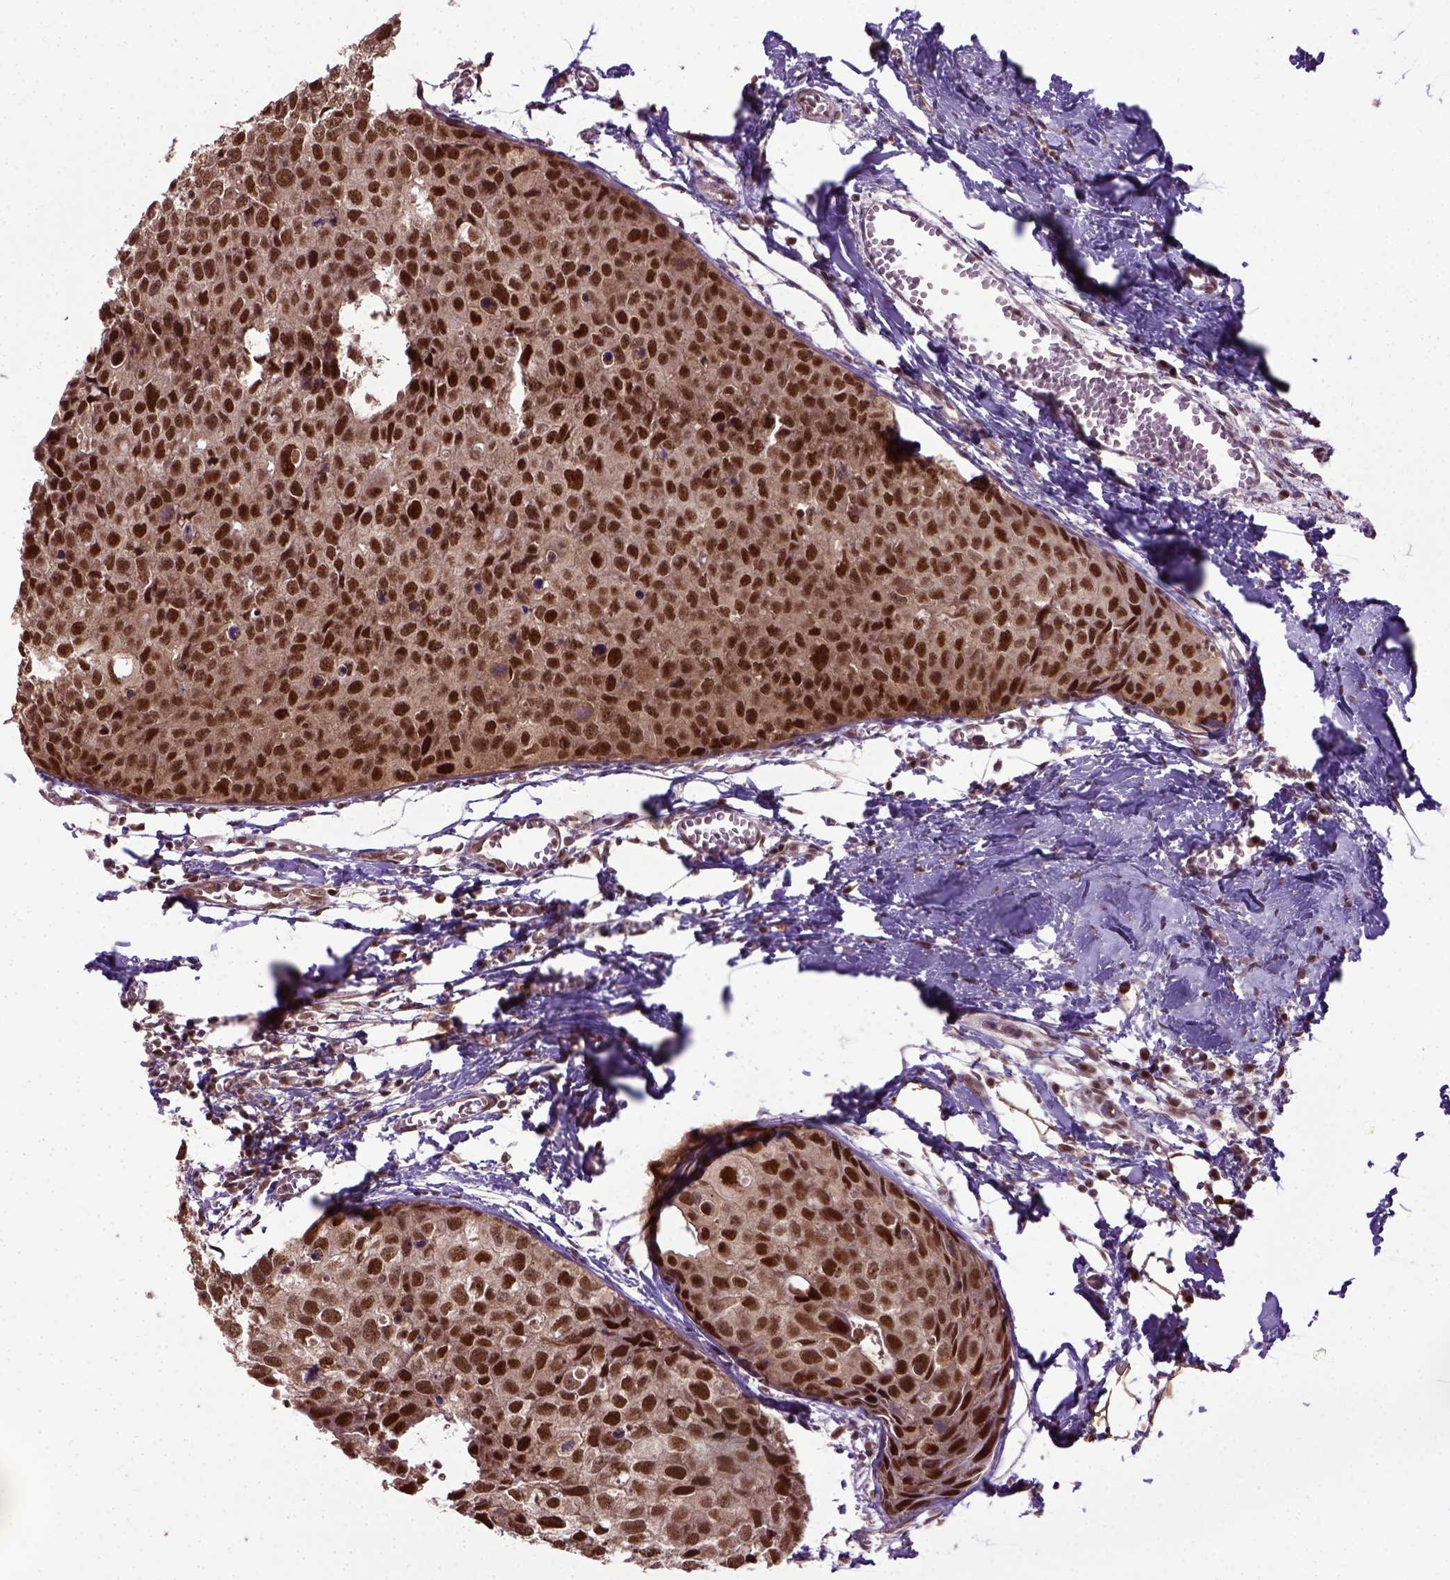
{"staining": {"intensity": "strong", "quantity": ">75%", "location": "nuclear"}, "tissue": "breast cancer", "cell_type": "Tumor cells", "image_type": "cancer", "snomed": [{"axis": "morphology", "description": "Duct carcinoma"}, {"axis": "topography", "description": "Breast"}], "caption": "A brown stain highlights strong nuclear staining of a protein in breast infiltrating ductal carcinoma tumor cells.", "gene": "UBA3", "patient": {"sex": "female", "age": 38}}